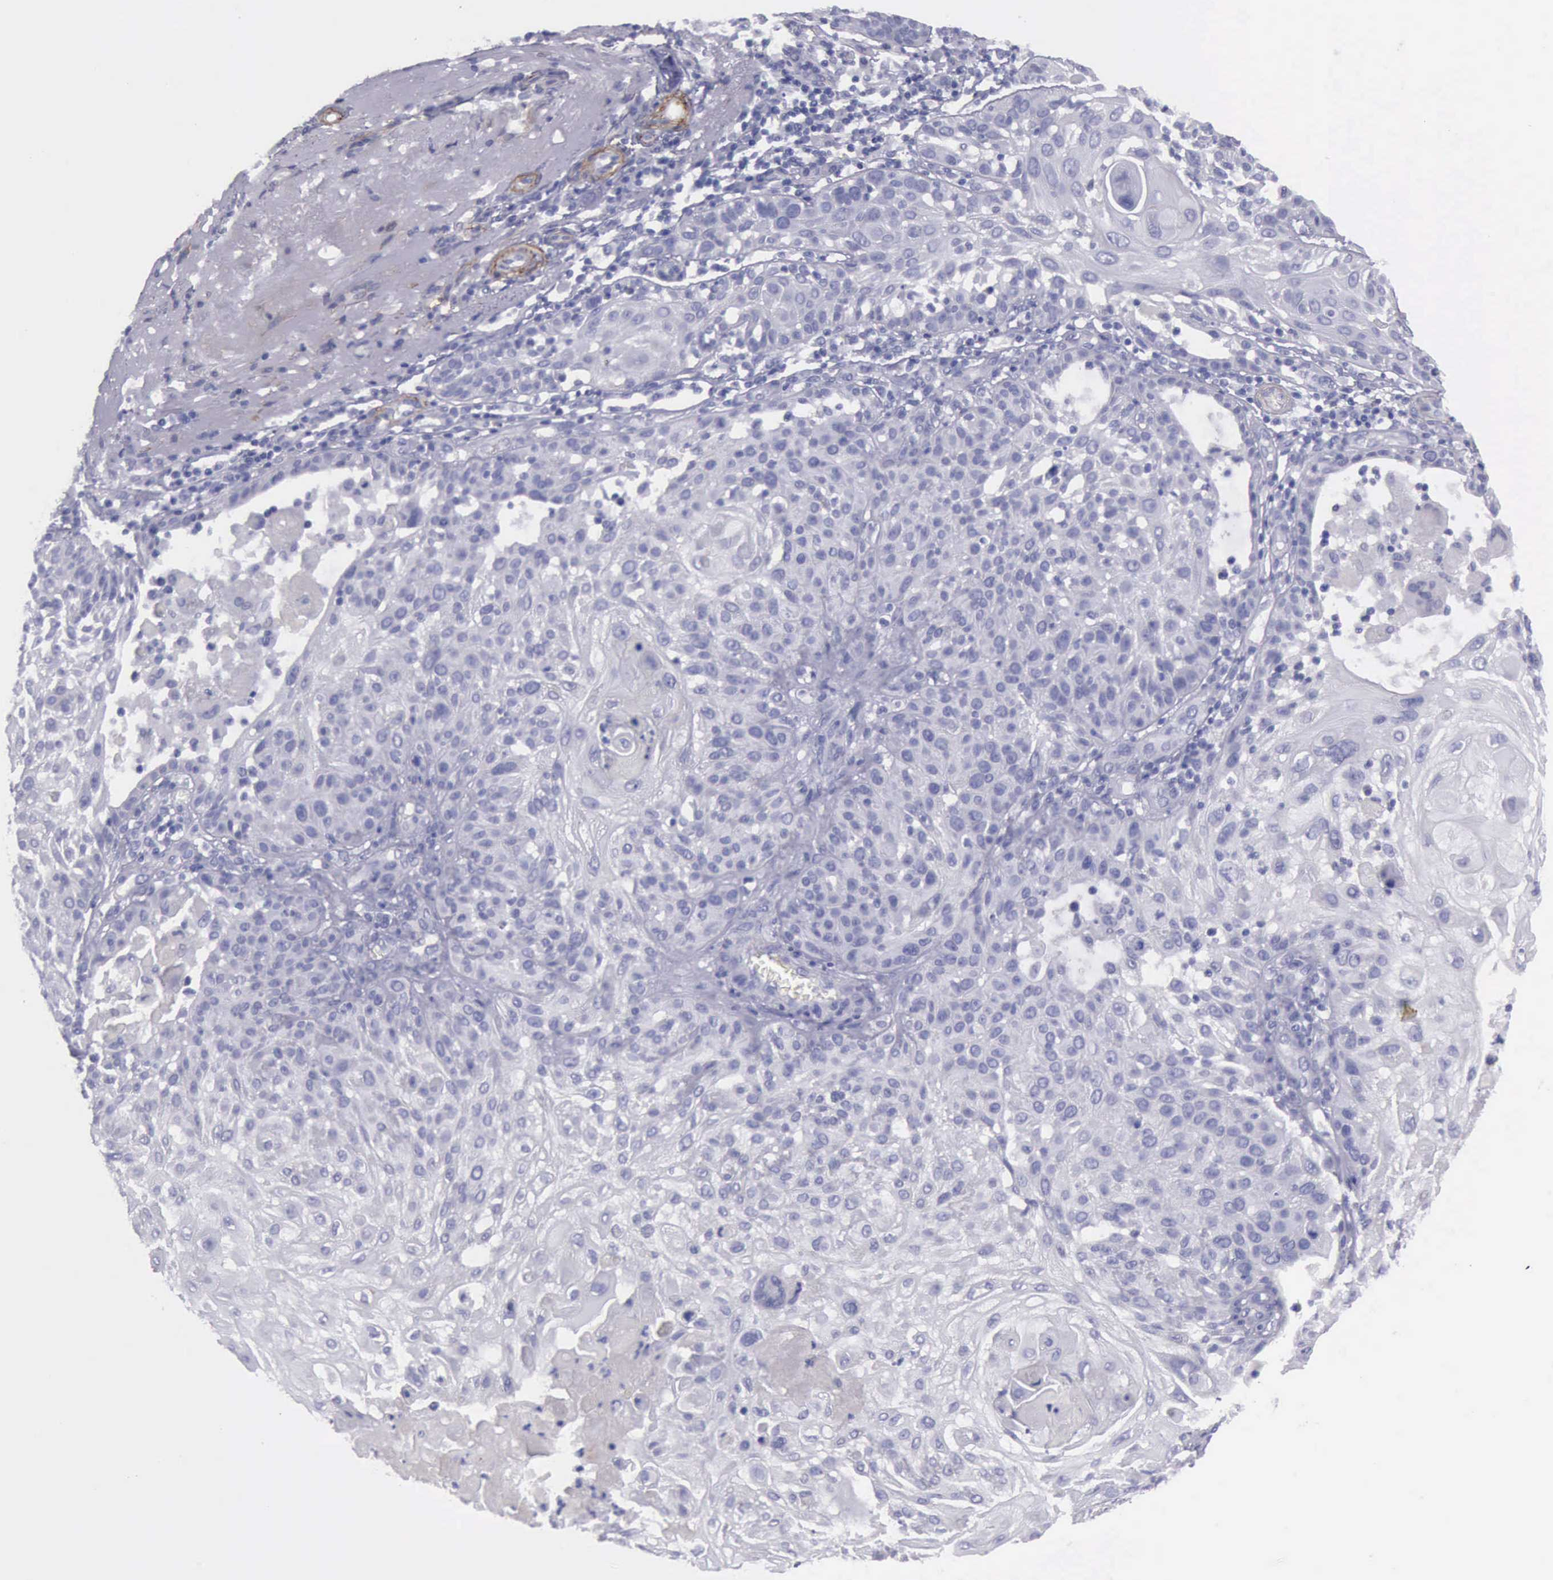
{"staining": {"intensity": "negative", "quantity": "none", "location": "none"}, "tissue": "skin cancer", "cell_type": "Tumor cells", "image_type": "cancer", "snomed": [{"axis": "morphology", "description": "Squamous cell carcinoma, NOS"}, {"axis": "topography", "description": "Skin"}], "caption": "Skin cancer was stained to show a protein in brown. There is no significant staining in tumor cells. (Immunohistochemistry (ihc), brightfield microscopy, high magnification).", "gene": "AOC3", "patient": {"sex": "female", "age": 89}}